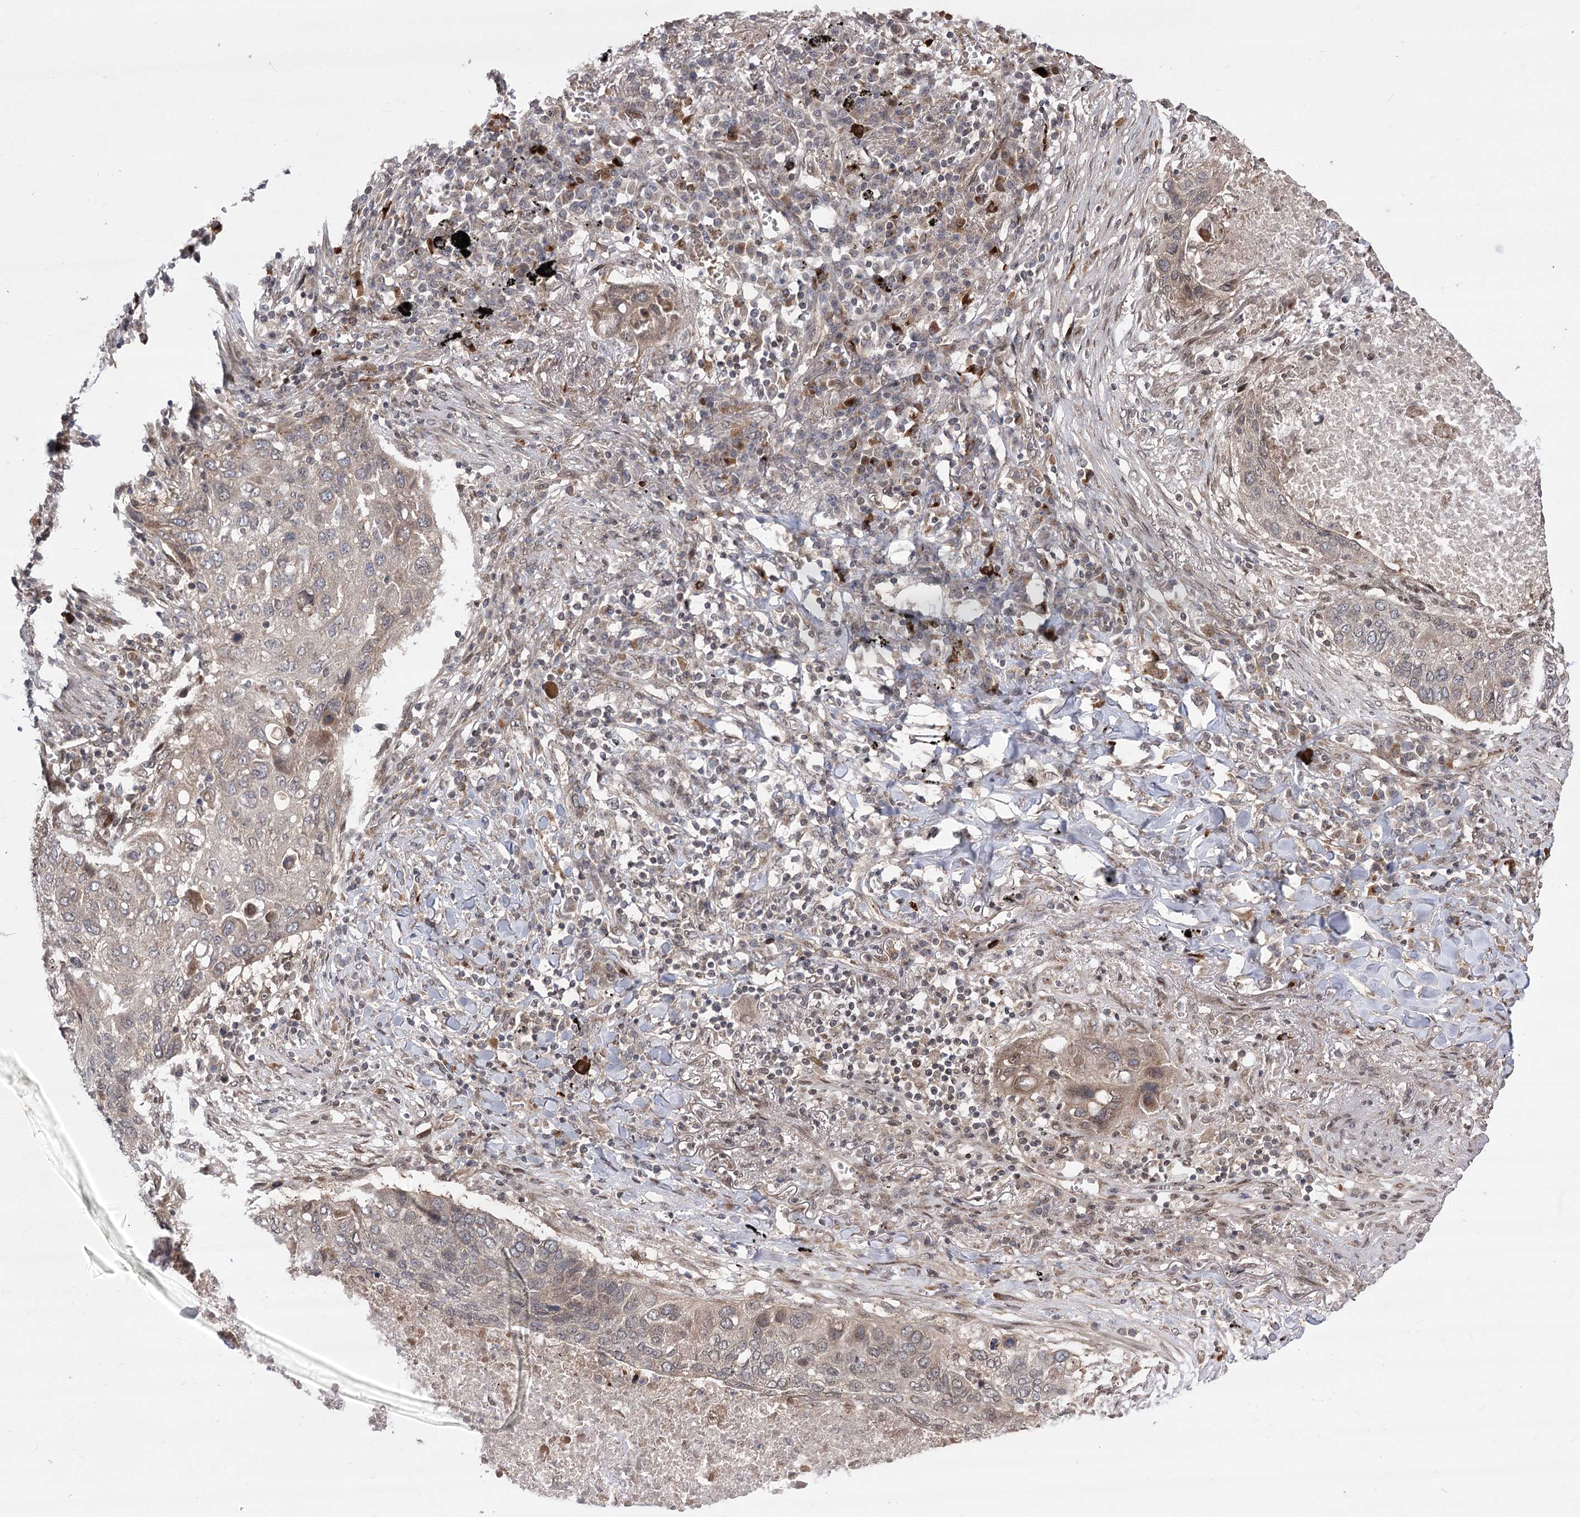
{"staining": {"intensity": "weak", "quantity": "25%-75%", "location": "cytoplasmic/membranous"}, "tissue": "lung cancer", "cell_type": "Tumor cells", "image_type": "cancer", "snomed": [{"axis": "morphology", "description": "Squamous cell carcinoma, NOS"}, {"axis": "topography", "description": "Lung"}], "caption": "Lung cancer (squamous cell carcinoma) was stained to show a protein in brown. There is low levels of weak cytoplasmic/membranous expression in approximately 25%-75% of tumor cells. (IHC, brightfield microscopy, high magnification).", "gene": "TENM2", "patient": {"sex": "female", "age": 63}}